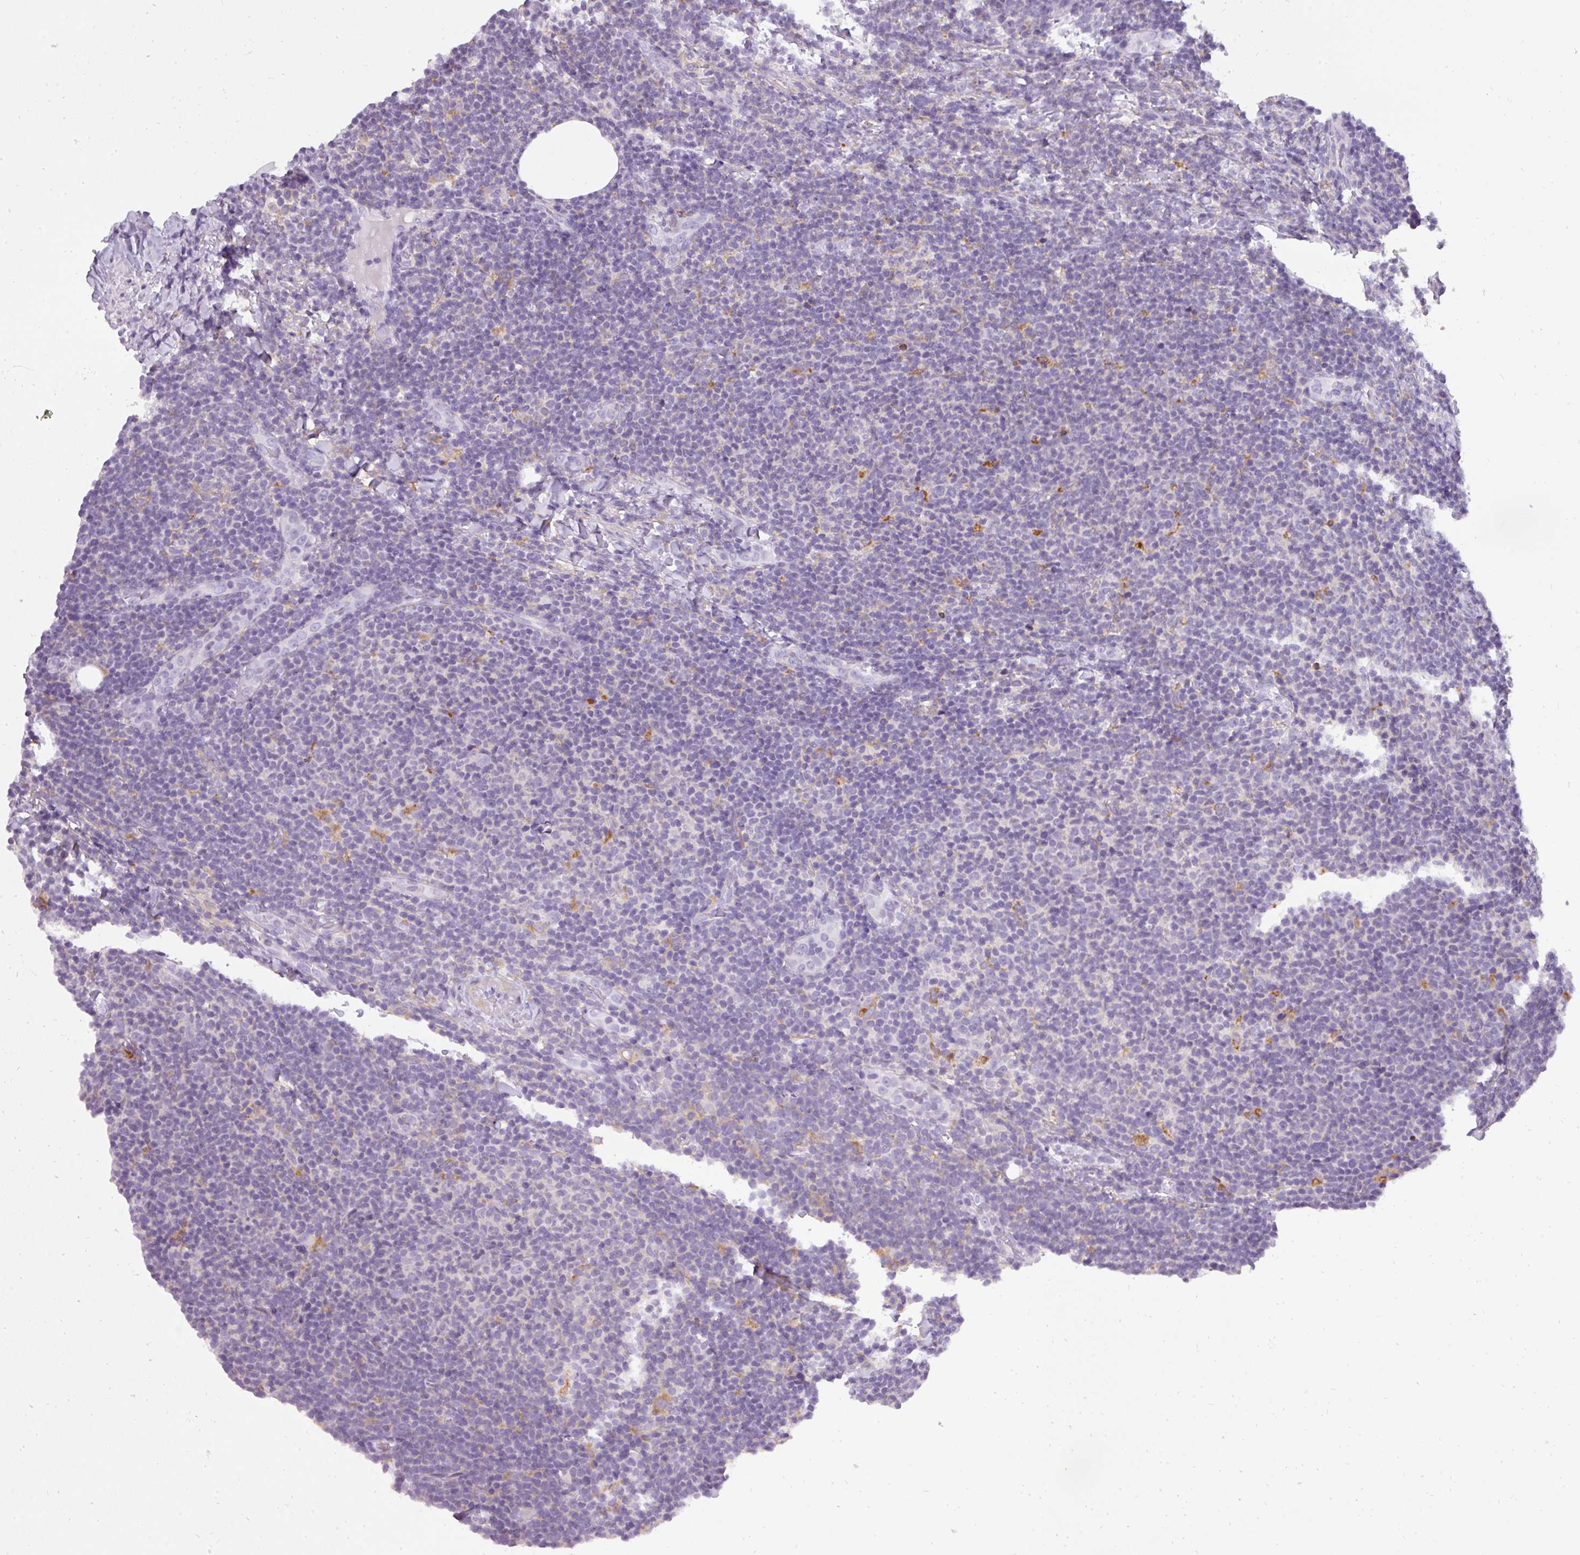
{"staining": {"intensity": "negative", "quantity": "none", "location": "none"}, "tissue": "lymphoma", "cell_type": "Tumor cells", "image_type": "cancer", "snomed": [{"axis": "morphology", "description": "Malignant lymphoma, non-Hodgkin's type, Low grade"}, {"axis": "topography", "description": "Lymph node"}], "caption": "This image is of malignant lymphoma, non-Hodgkin's type (low-grade) stained with immunohistochemistry (IHC) to label a protein in brown with the nuclei are counter-stained blue. There is no staining in tumor cells. (Brightfield microscopy of DAB IHC at high magnification).", "gene": "ATP6V1D", "patient": {"sex": "male", "age": 66}}